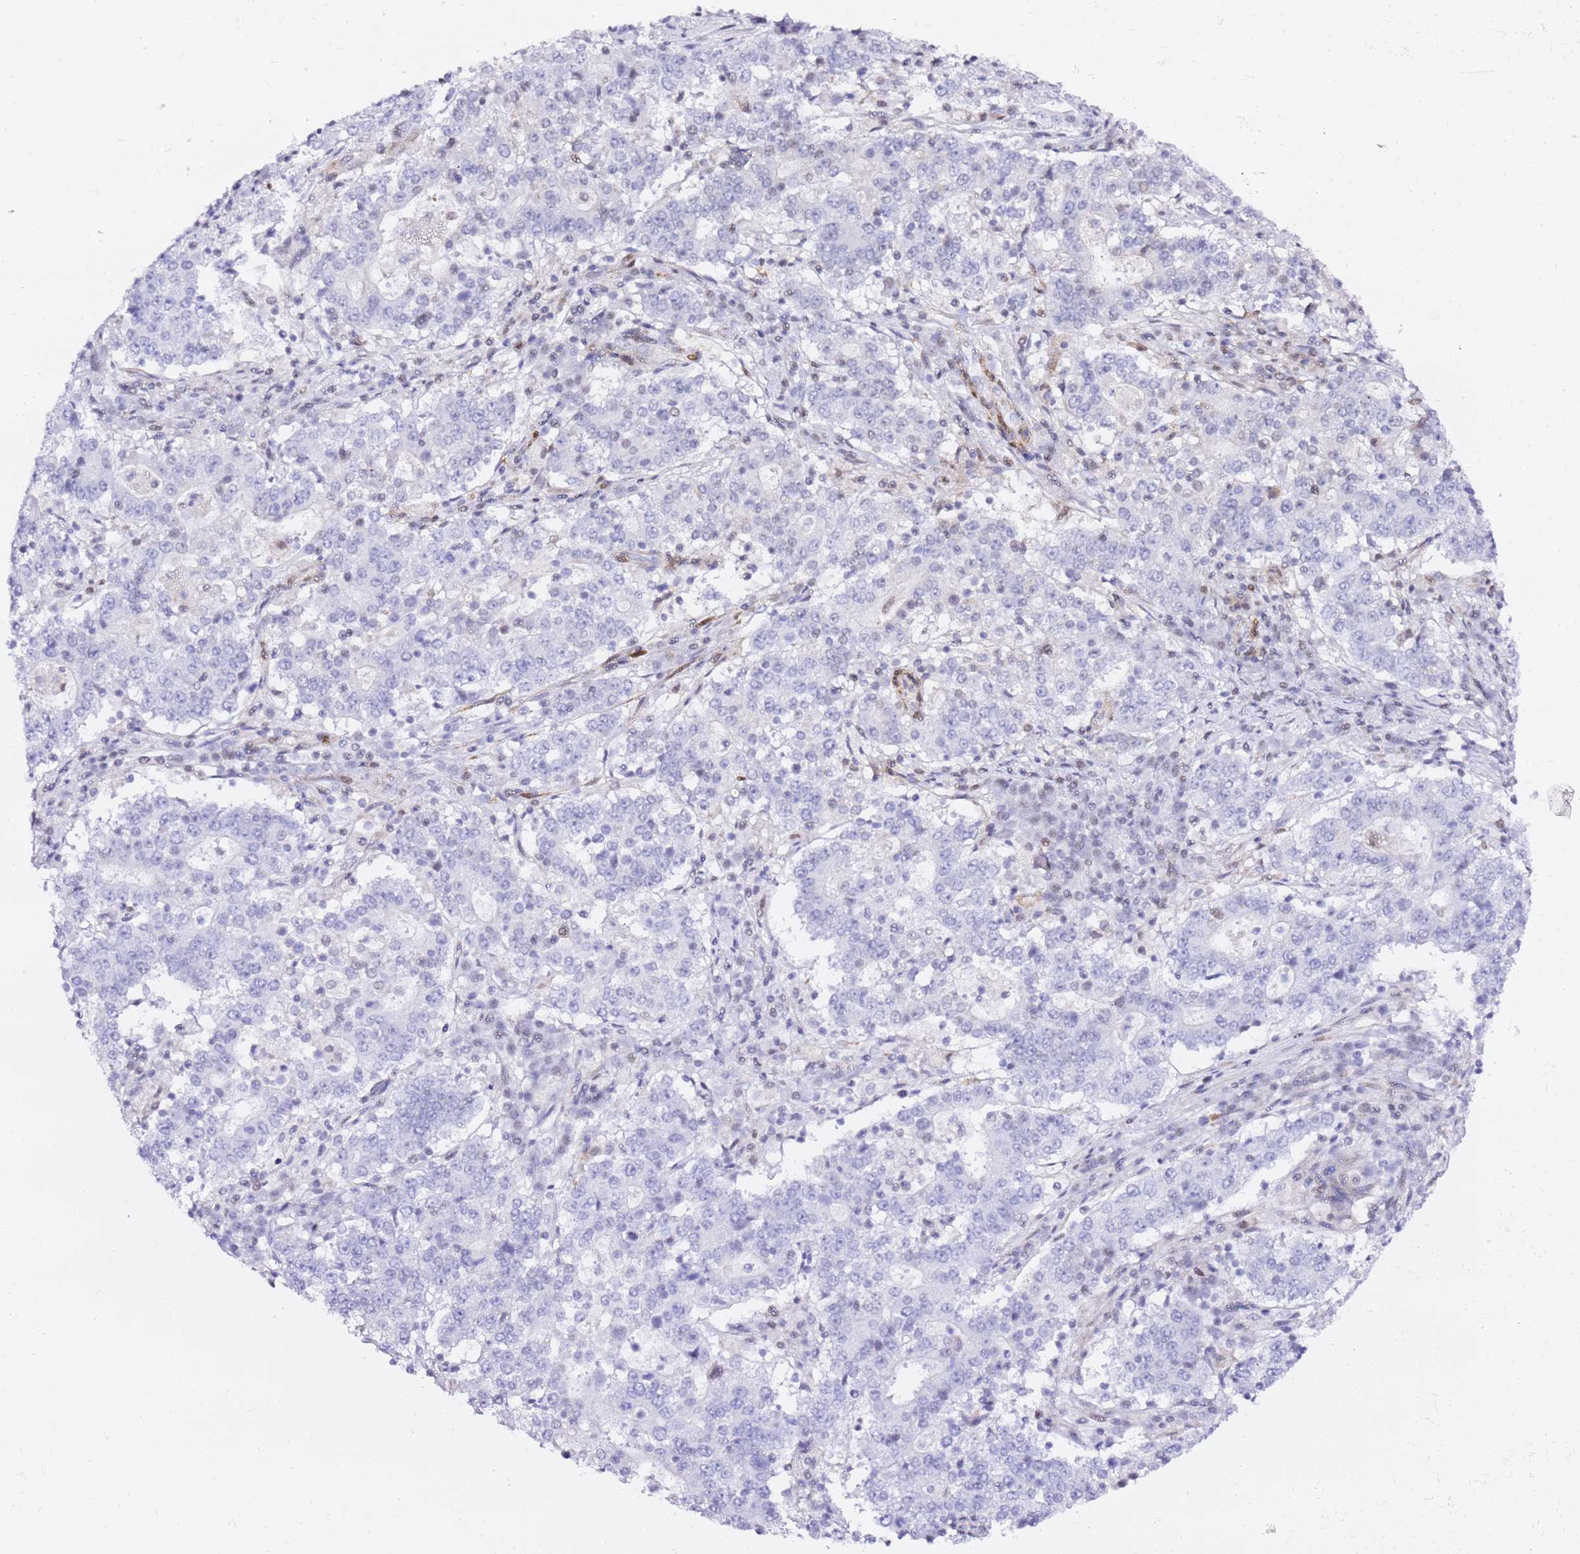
{"staining": {"intensity": "negative", "quantity": "none", "location": "none"}, "tissue": "stomach cancer", "cell_type": "Tumor cells", "image_type": "cancer", "snomed": [{"axis": "morphology", "description": "Adenocarcinoma, NOS"}, {"axis": "topography", "description": "Stomach"}], "caption": "This is an IHC image of human stomach cancer. There is no expression in tumor cells.", "gene": "GBP2", "patient": {"sex": "male", "age": 59}}